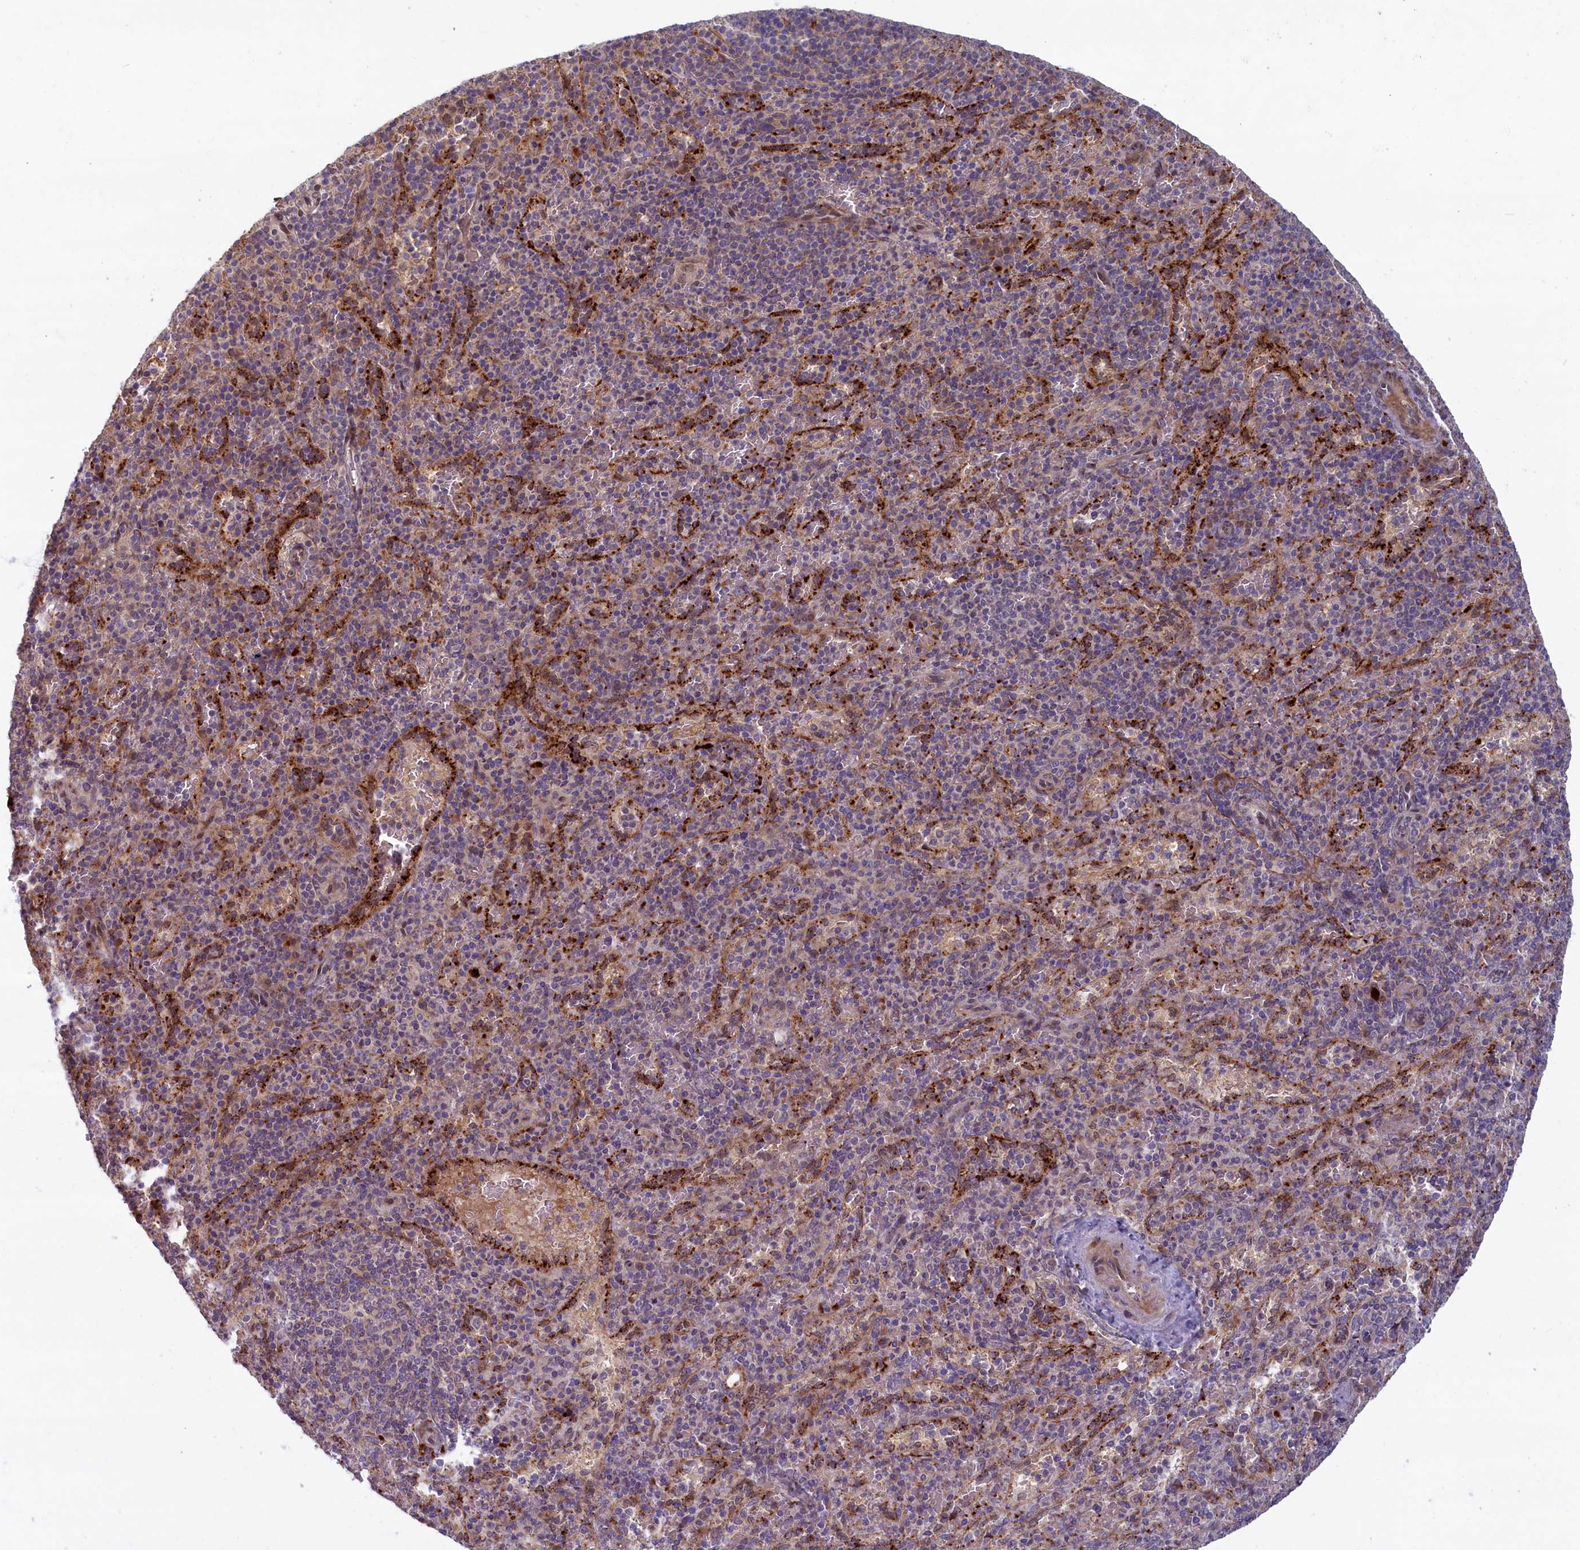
{"staining": {"intensity": "weak", "quantity": "<25%", "location": "cytoplasmic/membranous"}, "tissue": "spleen", "cell_type": "Cells in red pulp", "image_type": "normal", "snomed": [{"axis": "morphology", "description": "Normal tissue, NOS"}, {"axis": "topography", "description": "Spleen"}], "caption": "This is an IHC photomicrograph of unremarkable spleen. There is no expression in cells in red pulp.", "gene": "FCSK", "patient": {"sex": "male", "age": 82}}